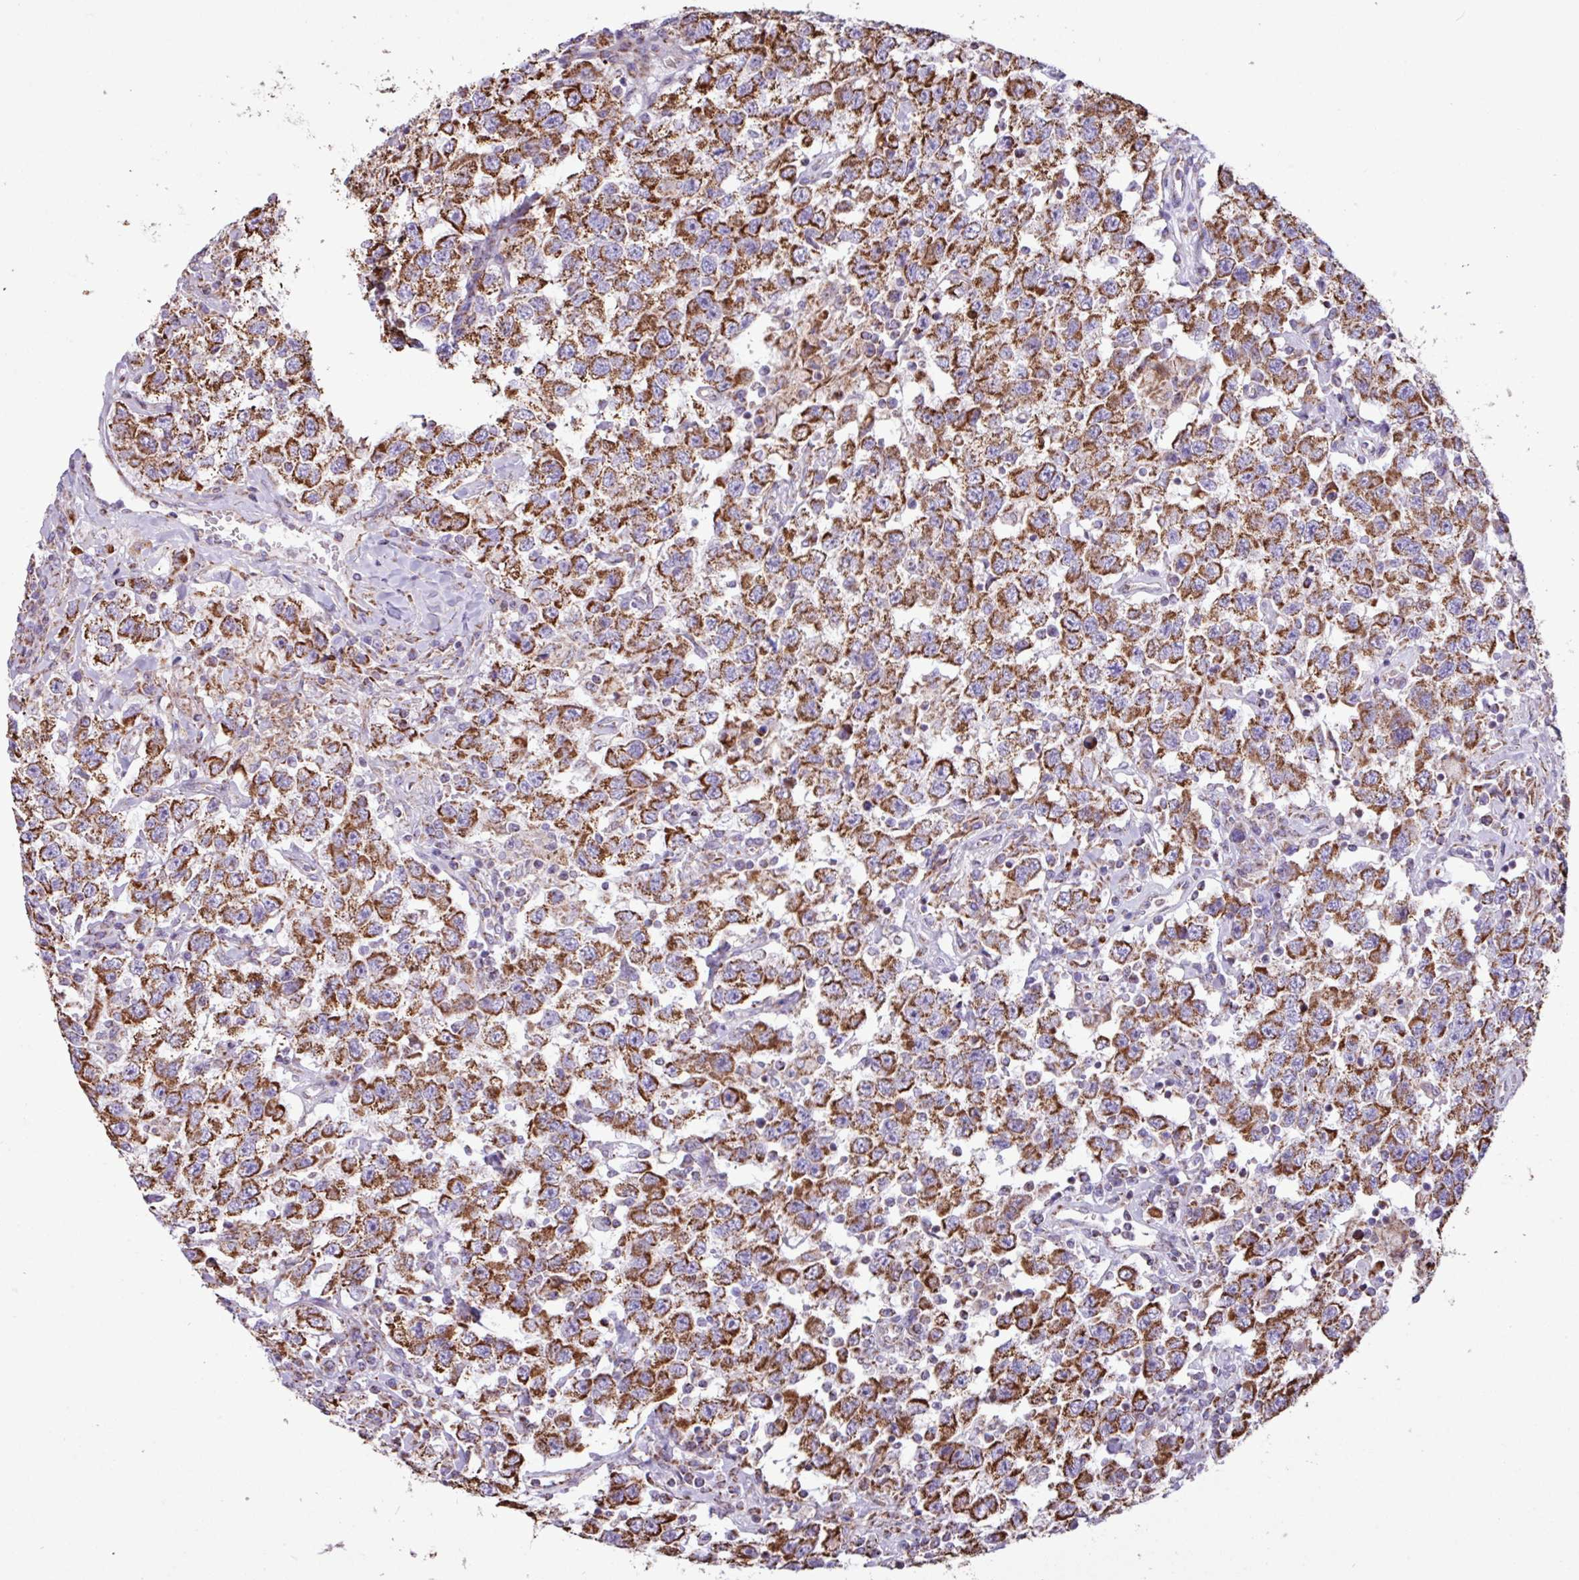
{"staining": {"intensity": "strong", "quantity": ">75%", "location": "cytoplasmic/membranous"}, "tissue": "testis cancer", "cell_type": "Tumor cells", "image_type": "cancer", "snomed": [{"axis": "morphology", "description": "Seminoma, NOS"}, {"axis": "topography", "description": "Testis"}], "caption": "An image of human seminoma (testis) stained for a protein demonstrates strong cytoplasmic/membranous brown staining in tumor cells.", "gene": "RTL3", "patient": {"sex": "male", "age": 41}}